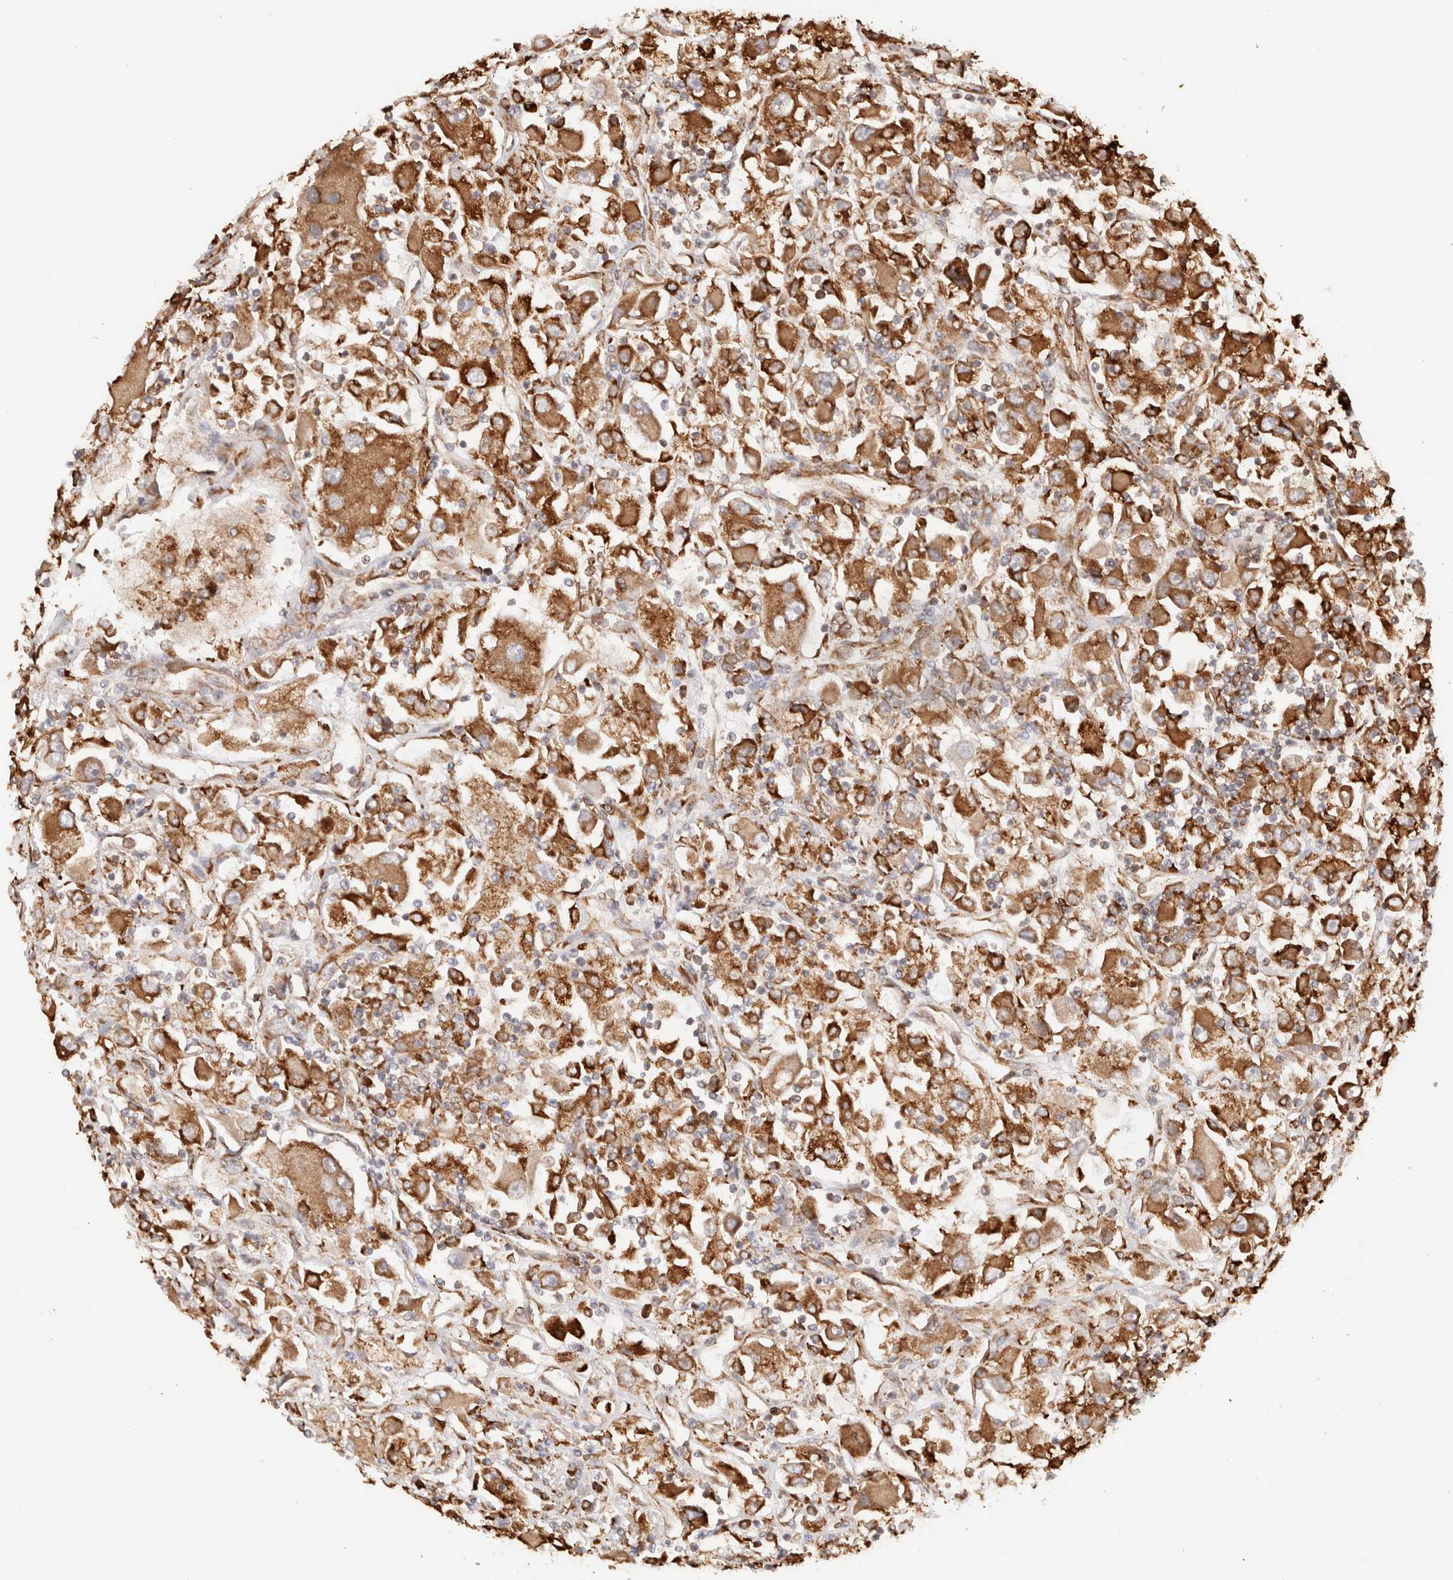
{"staining": {"intensity": "strong", "quantity": ">75%", "location": "cytoplasmic/membranous"}, "tissue": "renal cancer", "cell_type": "Tumor cells", "image_type": "cancer", "snomed": [{"axis": "morphology", "description": "Adenocarcinoma, NOS"}, {"axis": "topography", "description": "Kidney"}], "caption": "Immunohistochemical staining of human renal cancer displays strong cytoplasmic/membranous protein staining in about >75% of tumor cells. (DAB IHC with brightfield microscopy, high magnification).", "gene": "FER", "patient": {"sex": "female", "age": 52}}